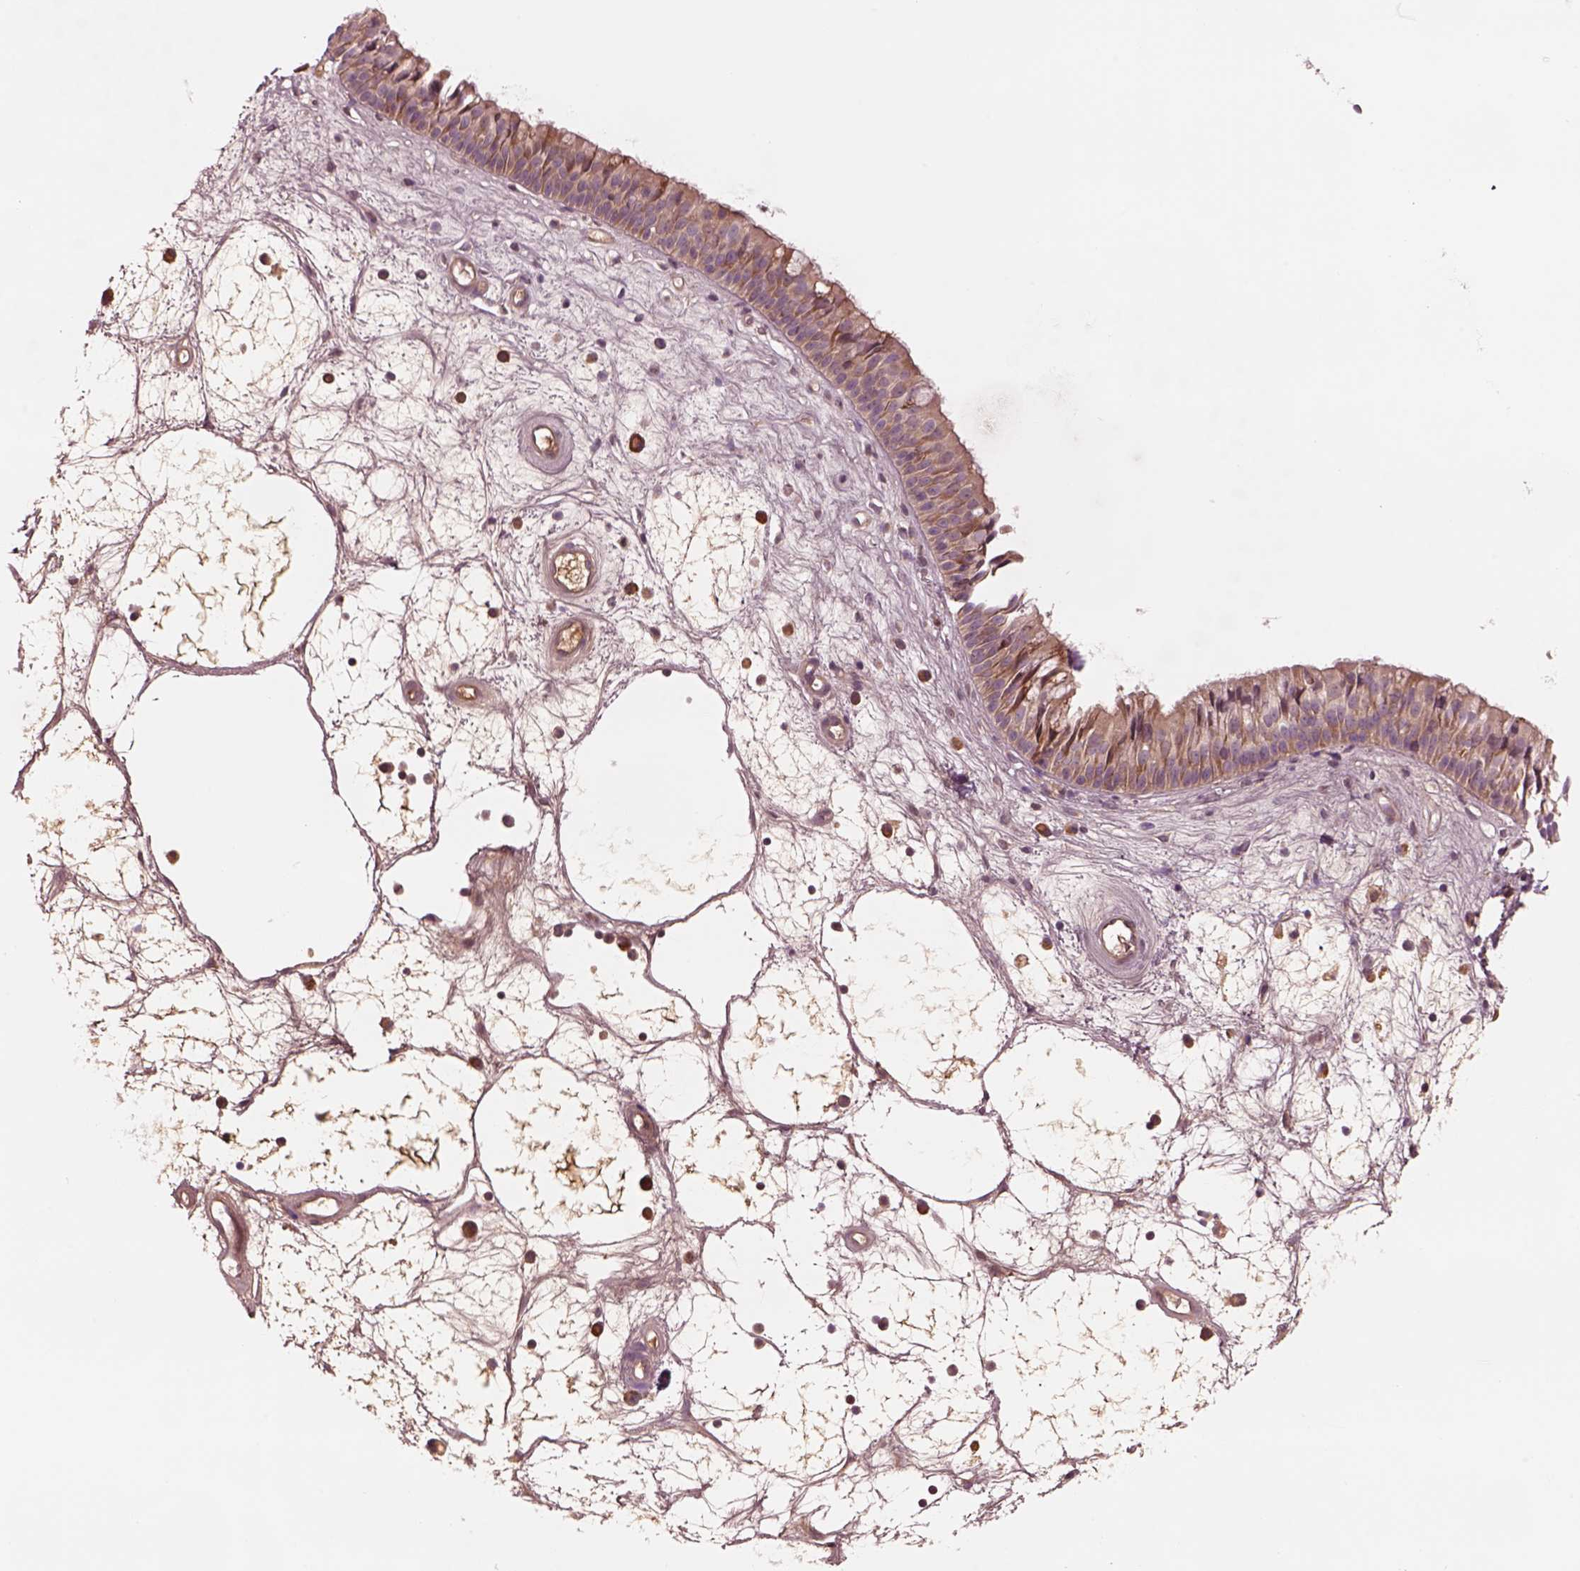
{"staining": {"intensity": "strong", "quantity": "<25%", "location": "cytoplasmic/membranous"}, "tissue": "nasopharynx", "cell_type": "Respiratory epithelial cells", "image_type": "normal", "snomed": [{"axis": "morphology", "description": "Normal tissue, NOS"}, {"axis": "topography", "description": "Nasopharynx"}], "caption": "This histopathology image displays immunohistochemistry (IHC) staining of normal nasopharynx, with medium strong cytoplasmic/membranous staining in approximately <25% of respiratory epithelial cells.", "gene": "ASCC2", "patient": {"sex": "male", "age": 69}}